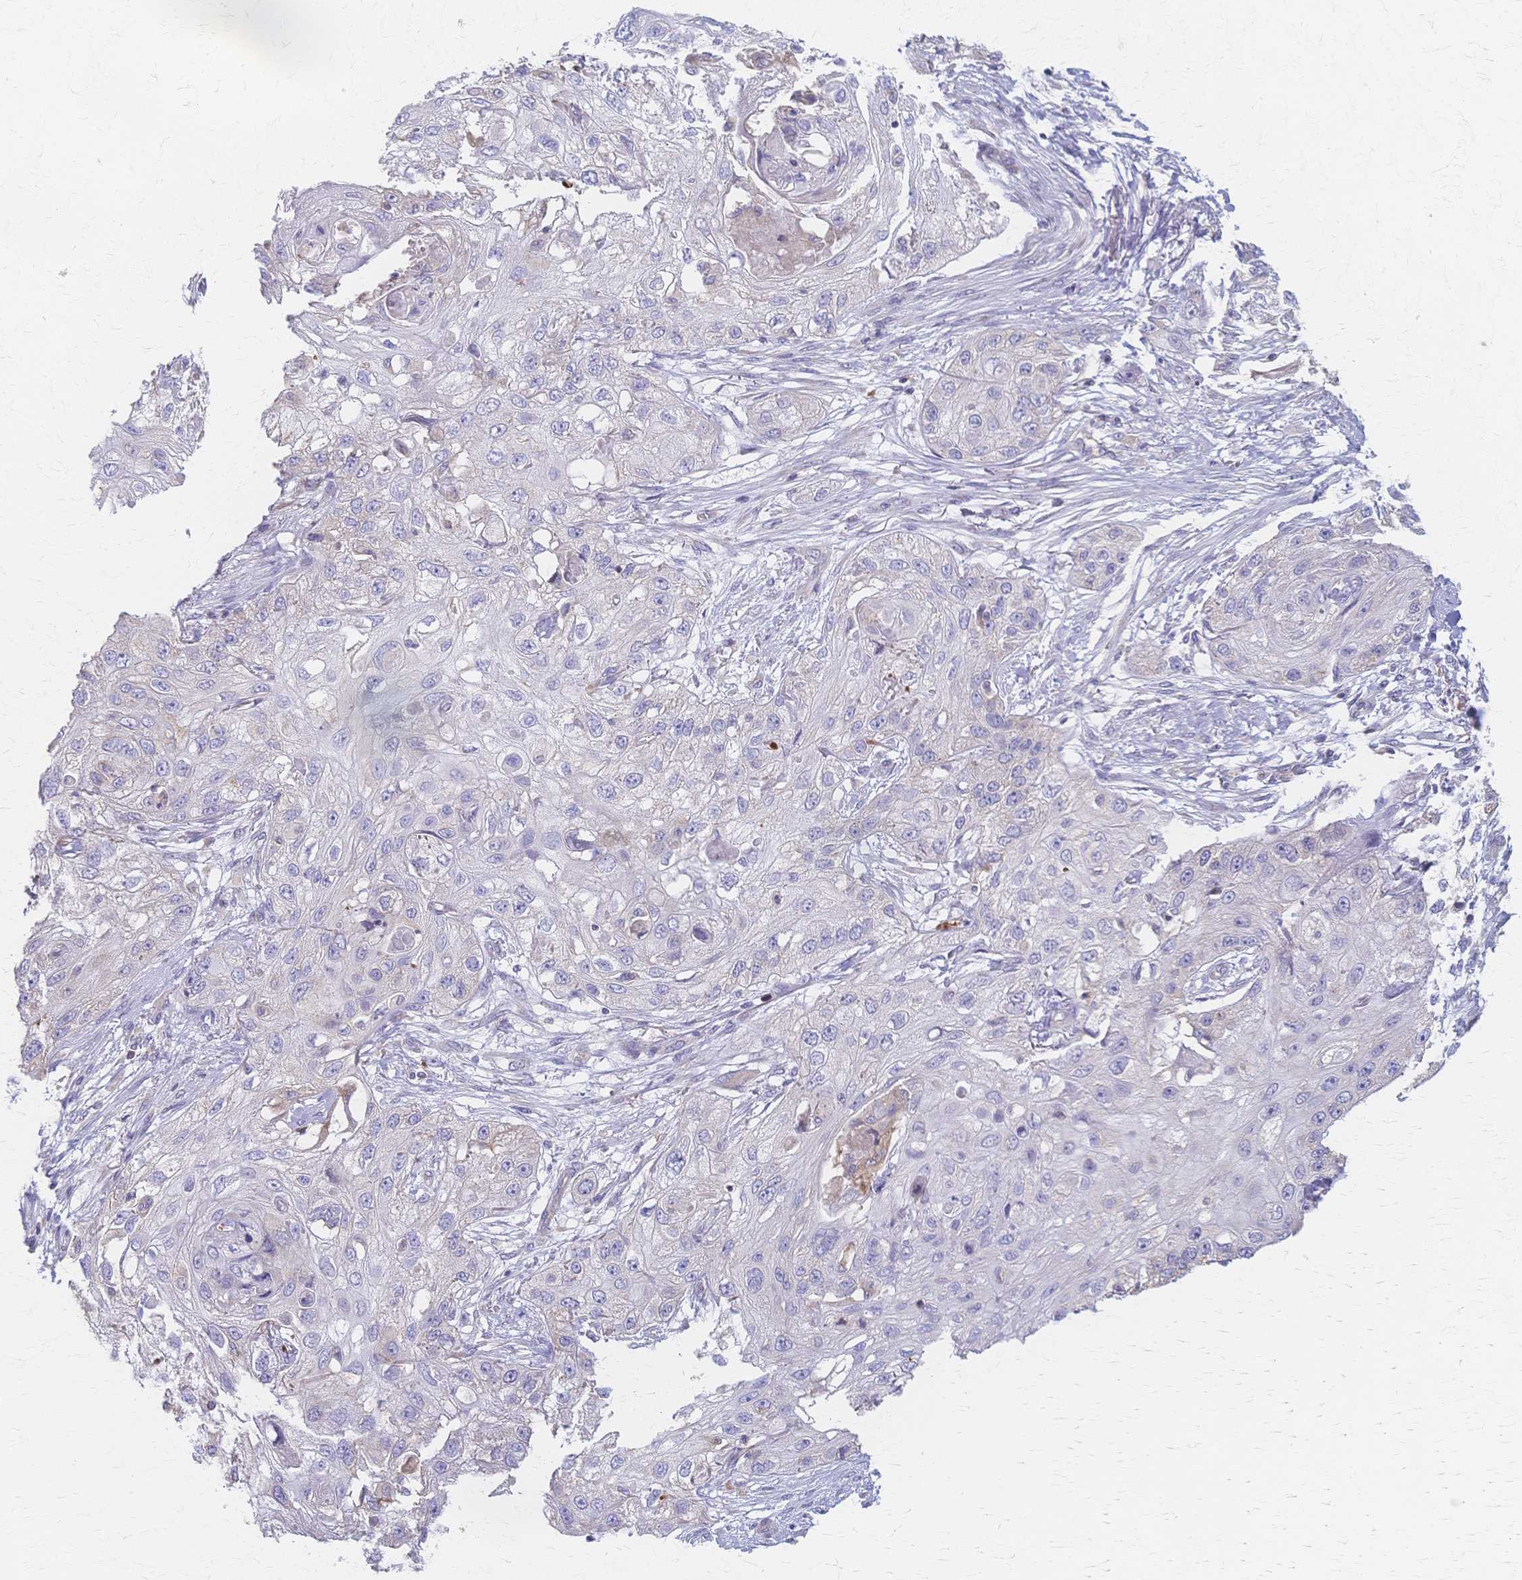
{"staining": {"intensity": "negative", "quantity": "none", "location": "none"}, "tissue": "skin cancer", "cell_type": "Tumor cells", "image_type": "cancer", "snomed": [{"axis": "morphology", "description": "Squamous cell carcinoma, NOS"}, {"axis": "topography", "description": "Skin"}, {"axis": "topography", "description": "Vulva"}], "caption": "A high-resolution photomicrograph shows IHC staining of skin cancer (squamous cell carcinoma), which displays no significant staining in tumor cells.", "gene": "CYB5A", "patient": {"sex": "female", "age": 86}}